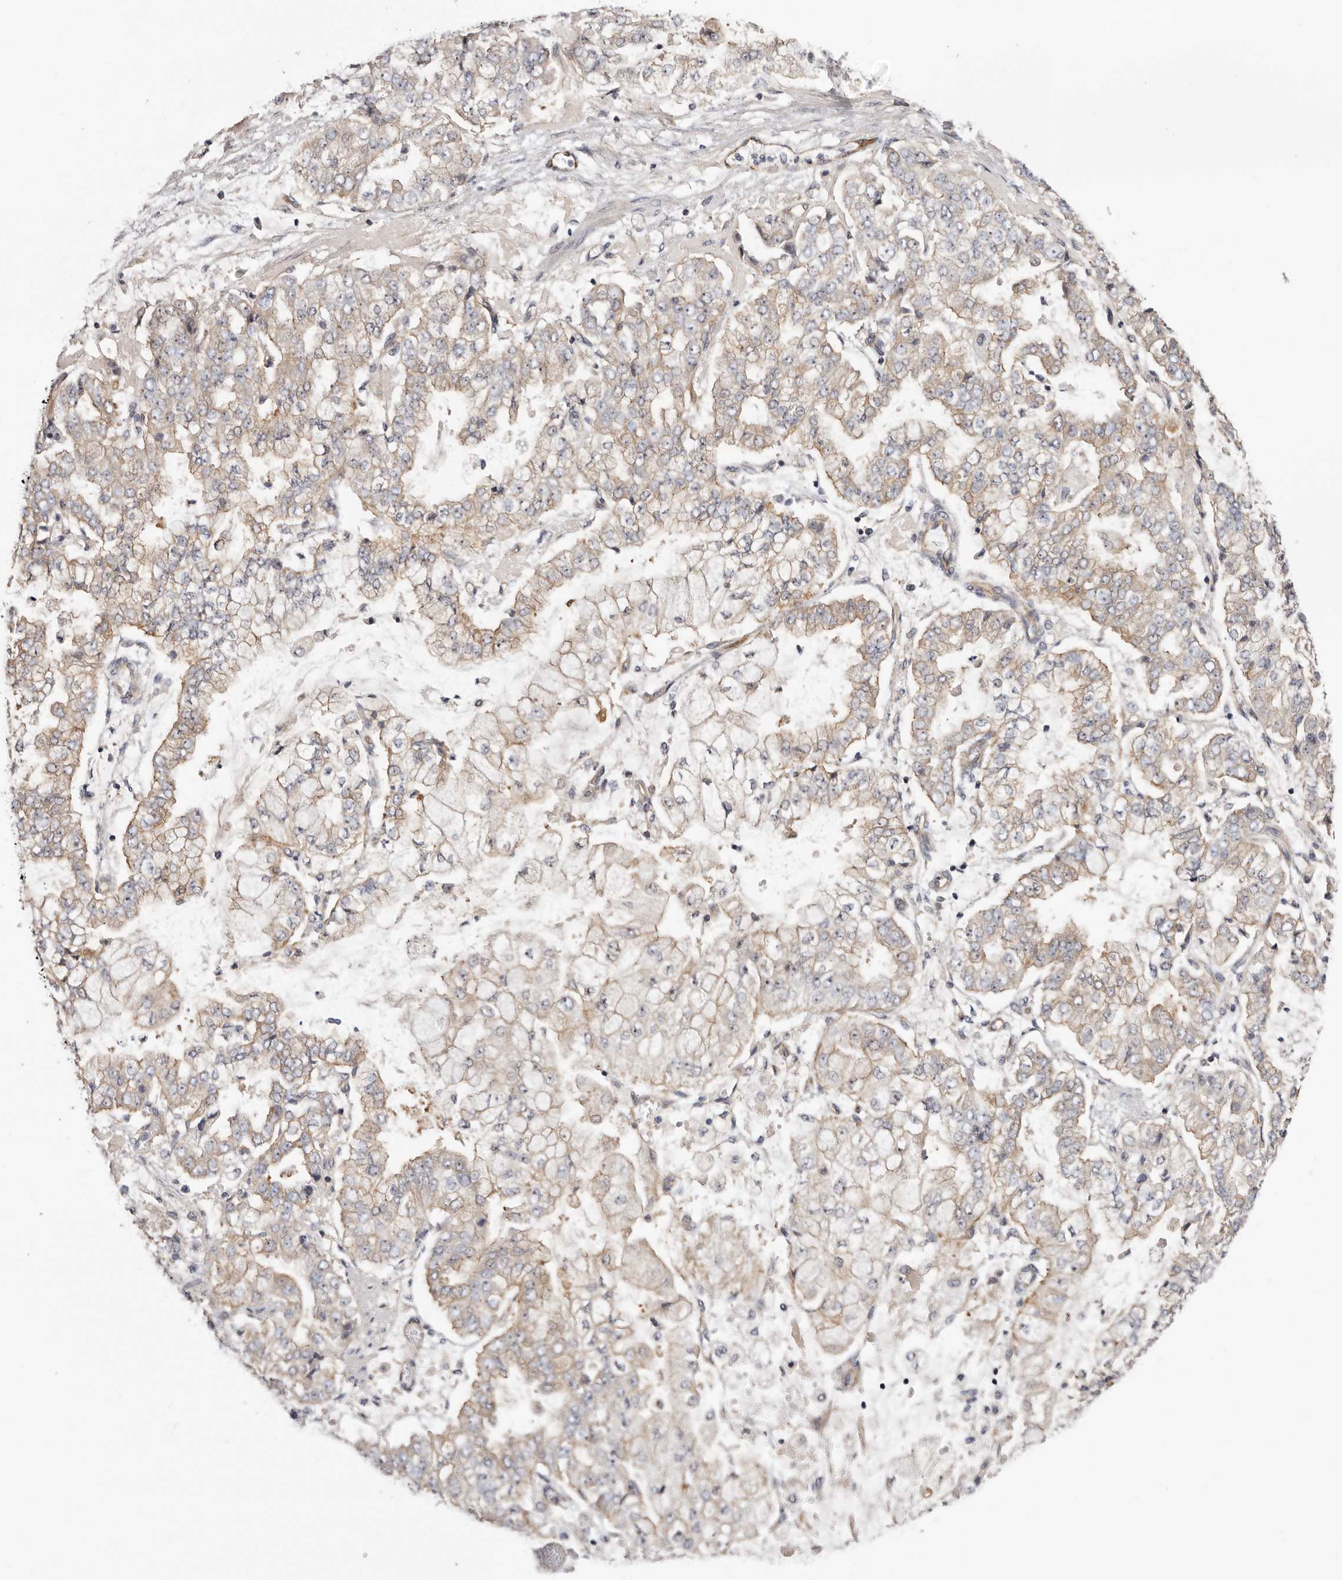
{"staining": {"intensity": "weak", "quantity": ">75%", "location": "cytoplasmic/membranous,nuclear"}, "tissue": "stomach cancer", "cell_type": "Tumor cells", "image_type": "cancer", "snomed": [{"axis": "morphology", "description": "Adenocarcinoma, NOS"}, {"axis": "topography", "description": "Stomach"}], "caption": "Human stomach cancer stained with a protein marker reveals weak staining in tumor cells.", "gene": "PANK4", "patient": {"sex": "male", "age": 76}}